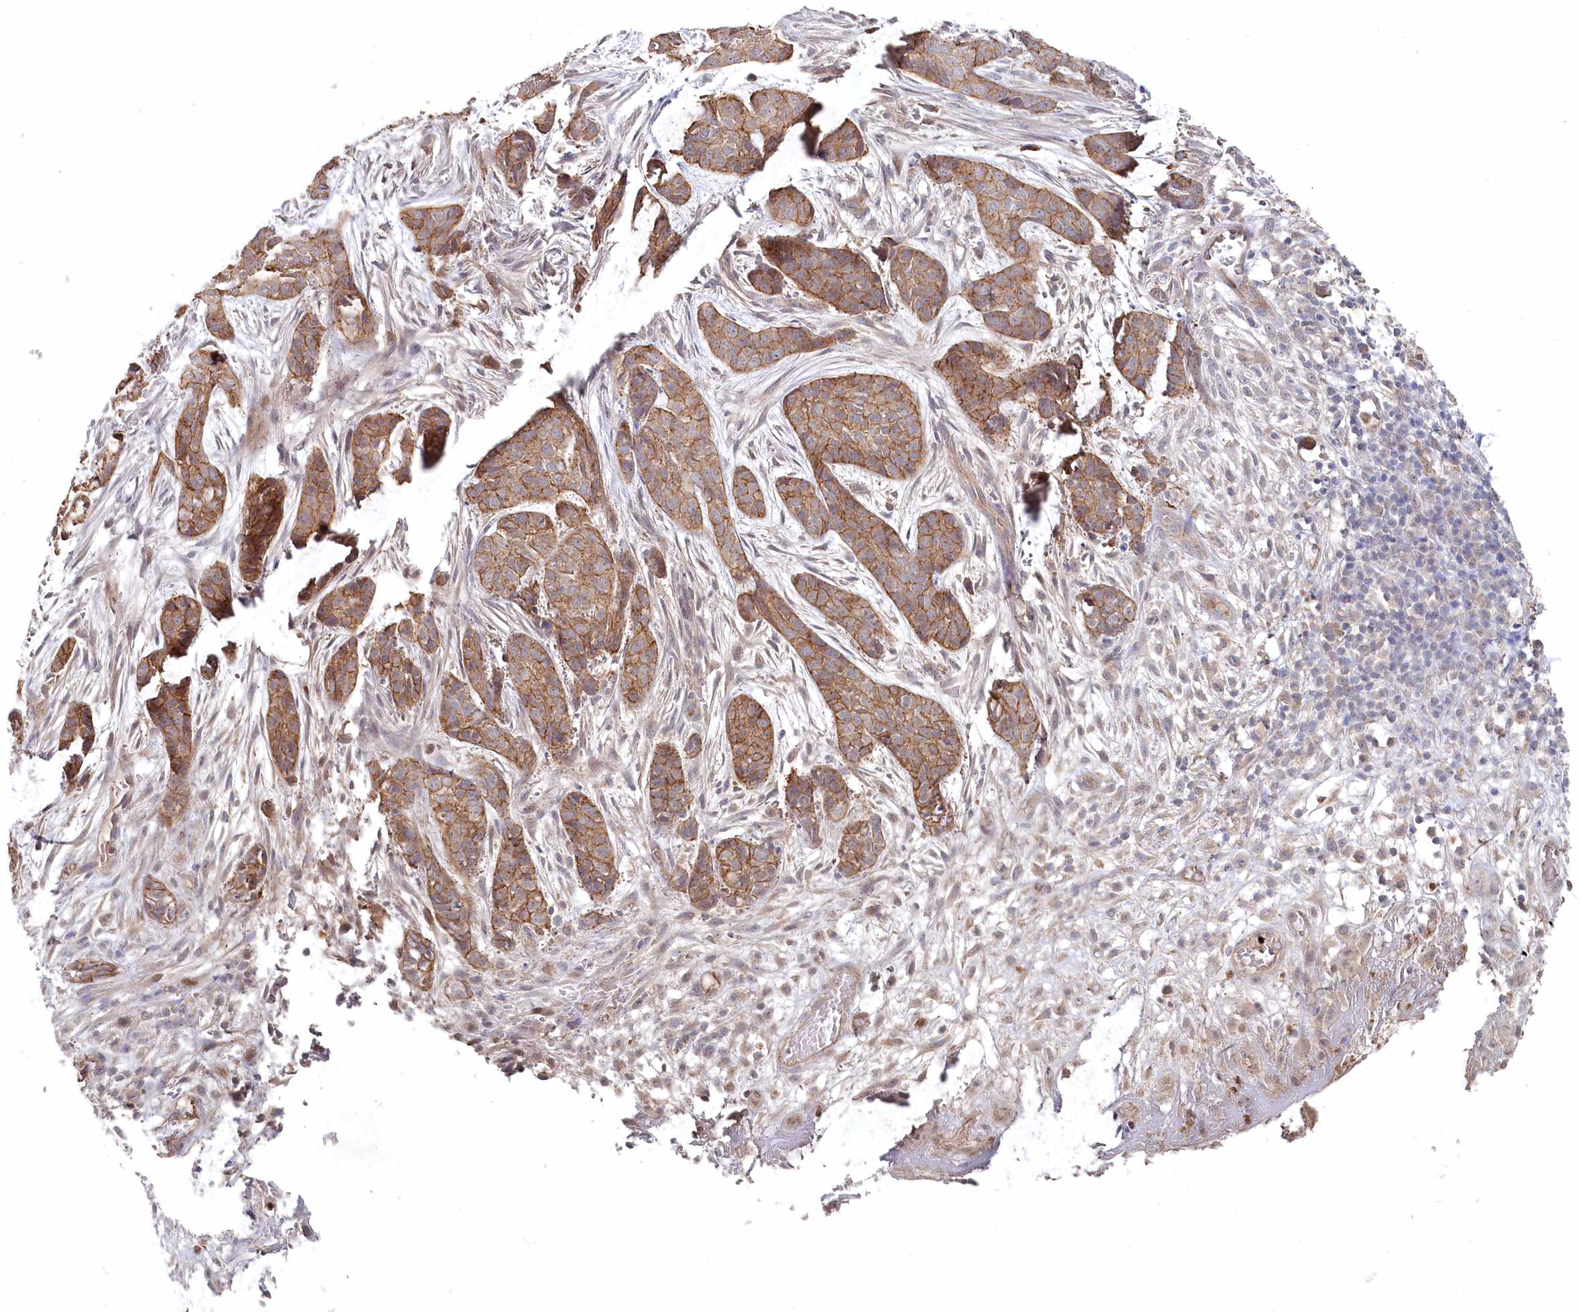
{"staining": {"intensity": "moderate", "quantity": ">75%", "location": "cytoplasmic/membranous"}, "tissue": "skin cancer", "cell_type": "Tumor cells", "image_type": "cancer", "snomed": [{"axis": "morphology", "description": "Basal cell carcinoma"}, {"axis": "topography", "description": "Skin"}], "caption": "Brown immunohistochemical staining in skin cancer shows moderate cytoplasmic/membranous positivity in about >75% of tumor cells.", "gene": "TGFBRAP1", "patient": {"sex": "female", "age": 64}}